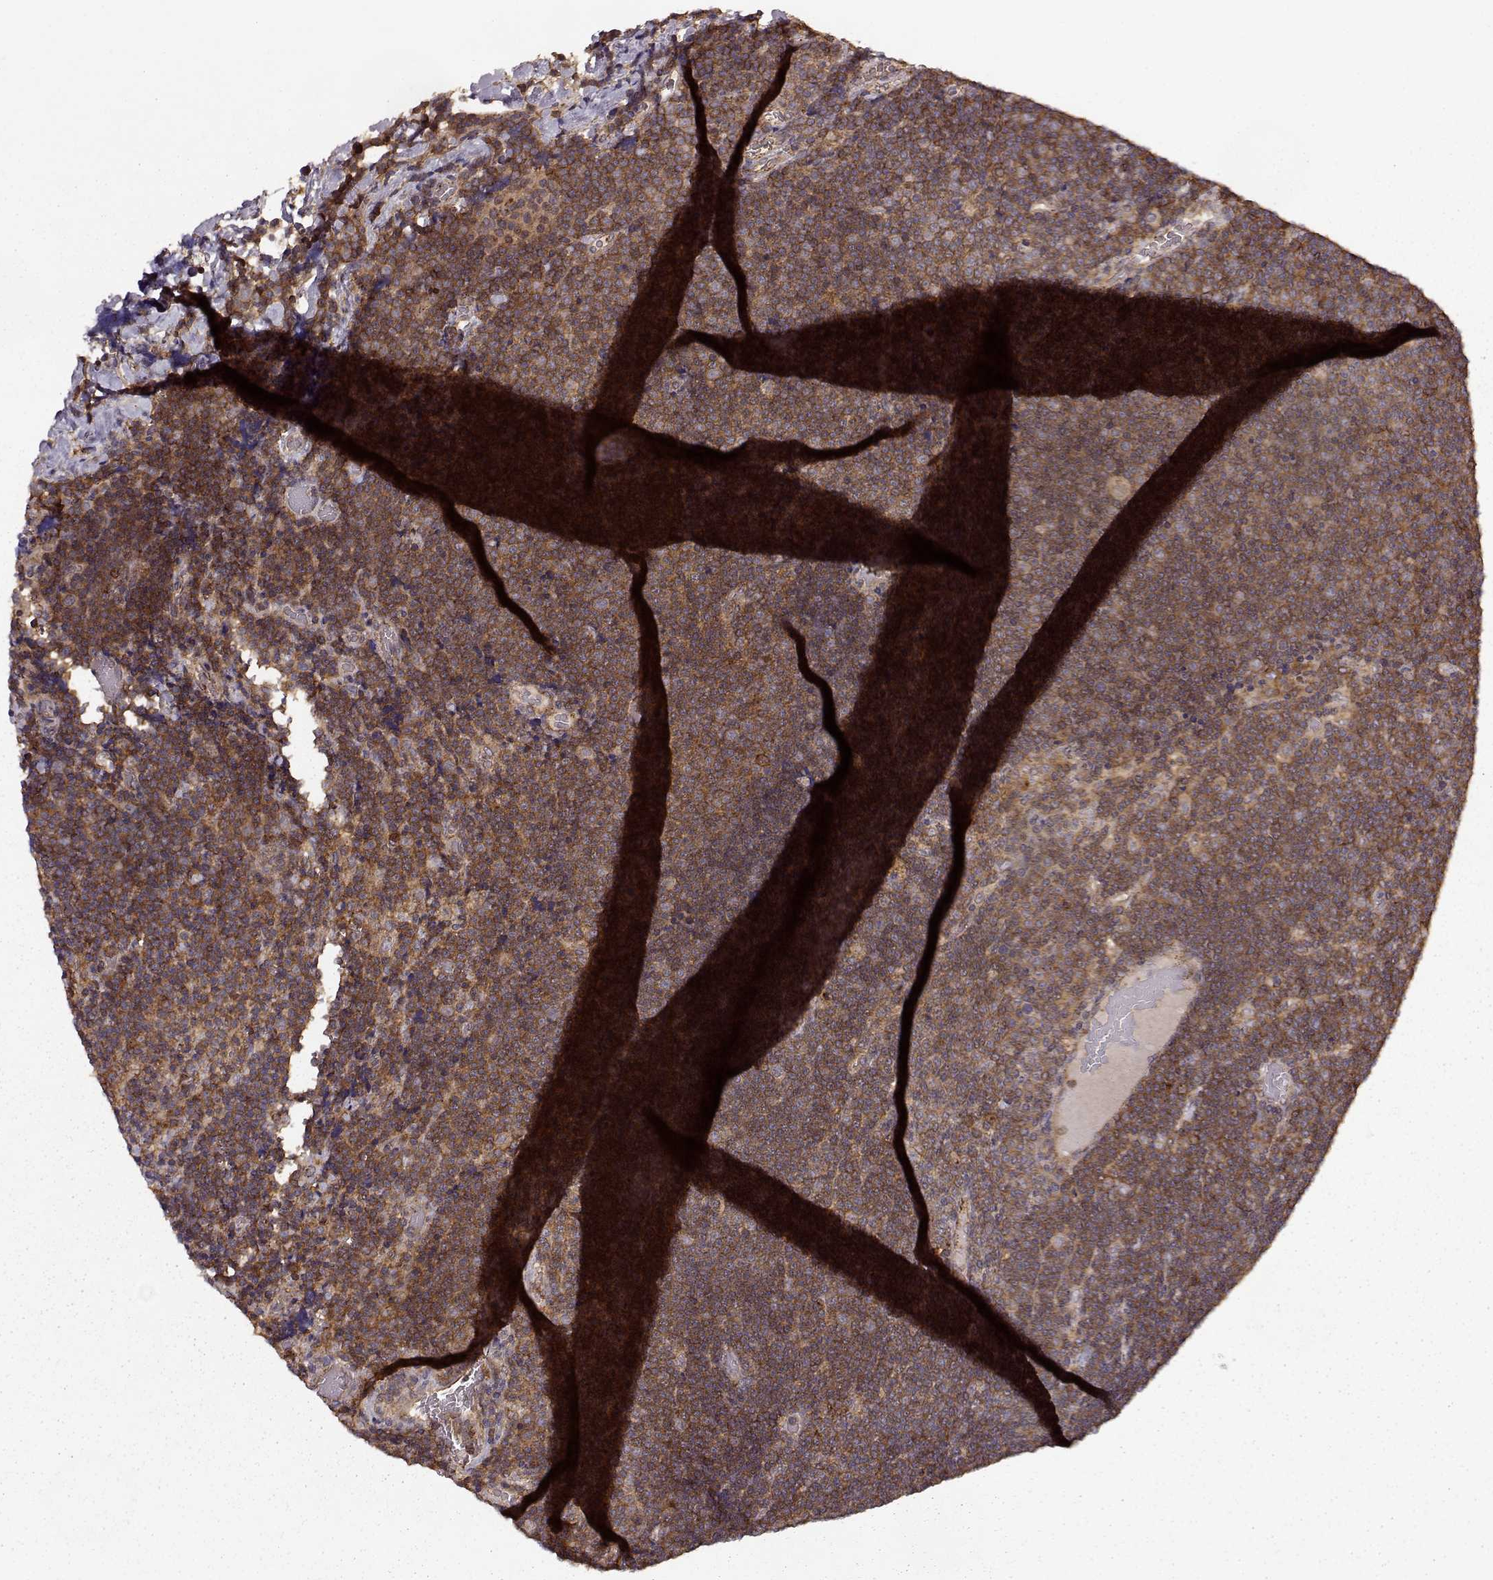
{"staining": {"intensity": "moderate", "quantity": ">75%", "location": "cytoplasmic/membranous"}, "tissue": "lymphoma", "cell_type": "Tumor cells", "image_type": "cancer", "snomed": [{"axis": "morphology", "description": "Malignant lymphoma, non-Hodgkin's type, Low grade"}, {"axis": "topography", "description": "Brain"}], "caption": "The immunohistochemical stain shows moderate cytoplasmic/membranous staining in tumor cells of lymphoma tissue. (Stains: DAB in brown, nuclei in blue, Microscopy: brightfield microscopy at high magnification).", "gene": "IFRD2", "patient": {"sex": "female", "age": 66}}